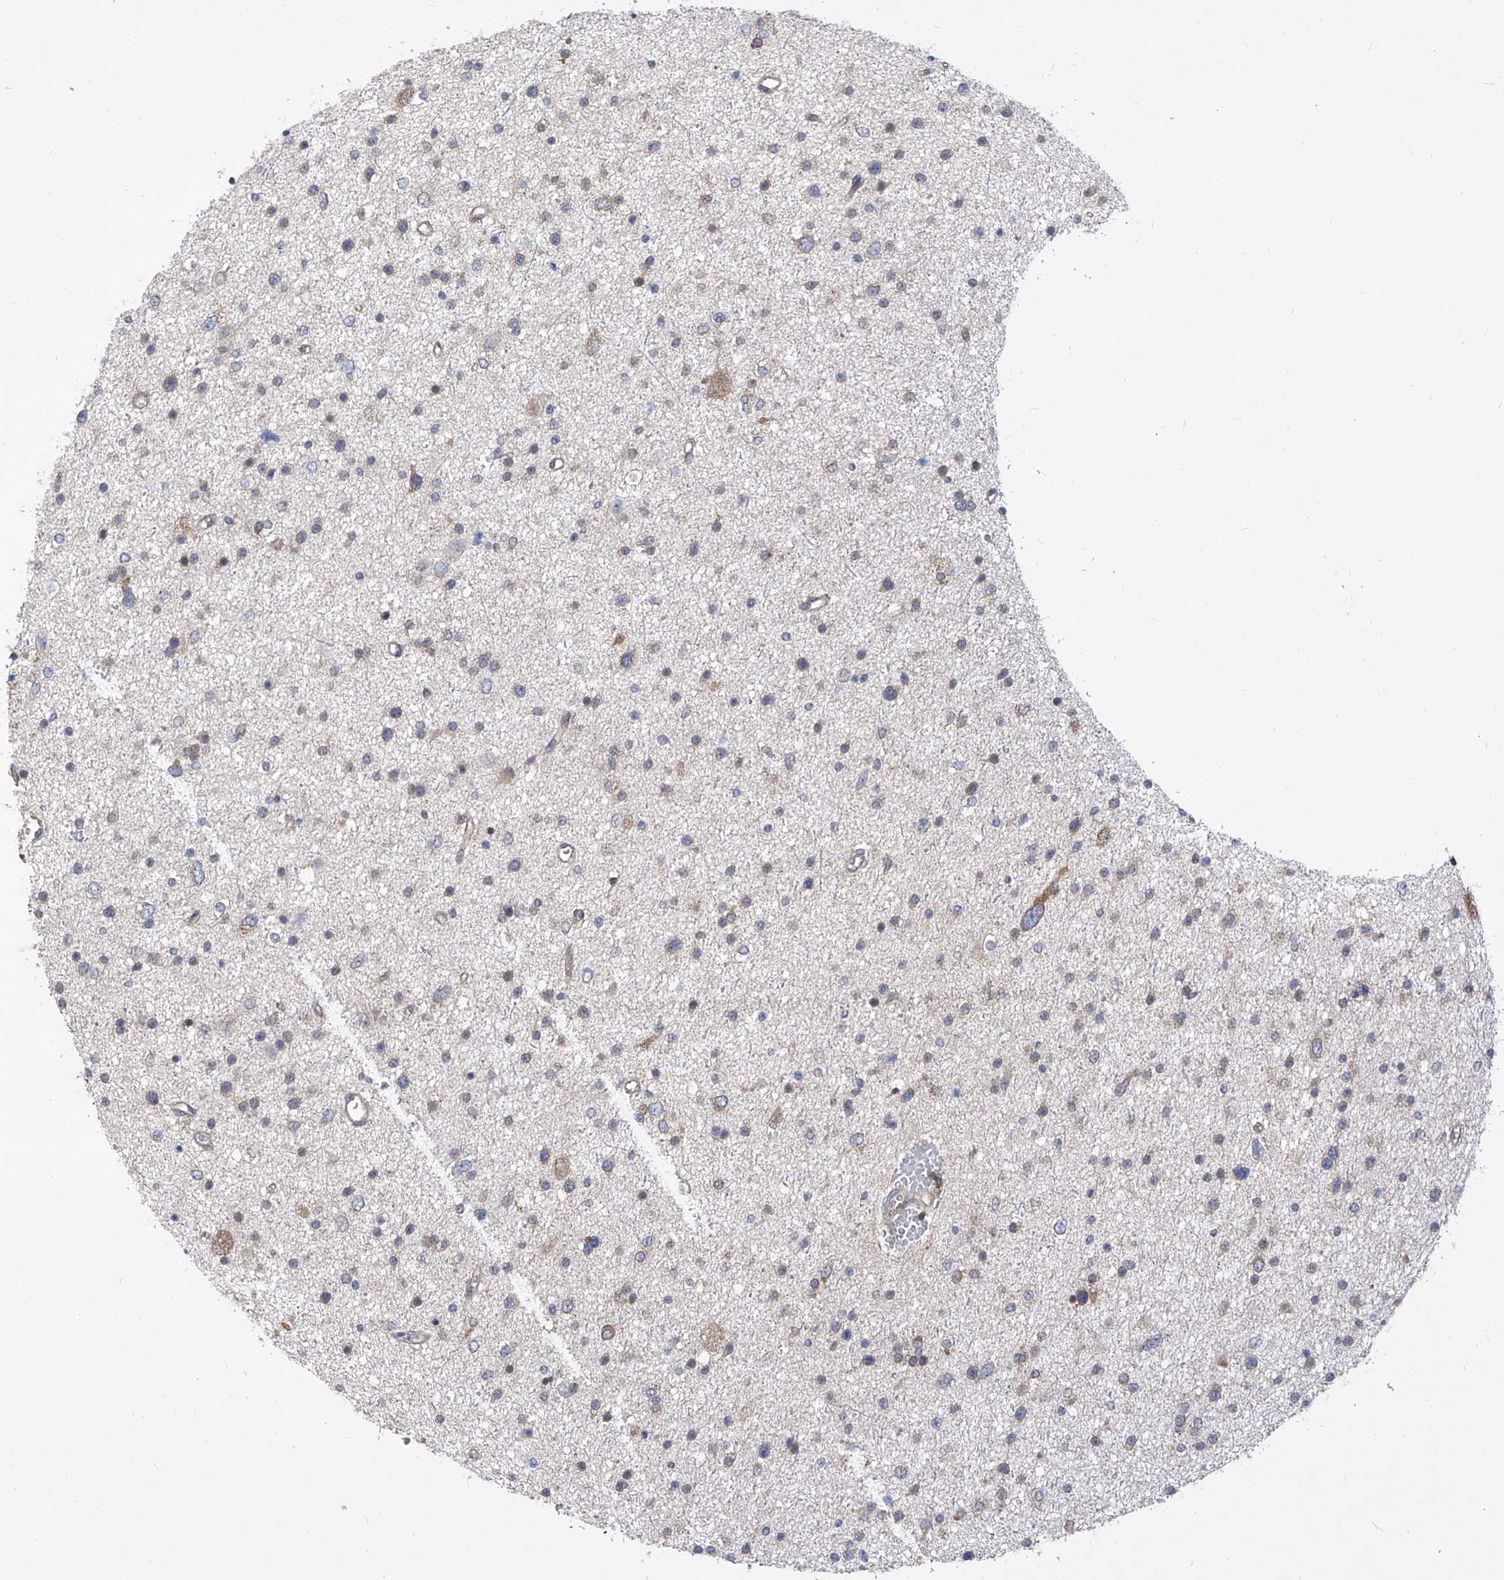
{"staining": {"intensity": "weak", "quantity": "<25%", "location": "cytoplasmic/membranous"}, "tissue": "glioma", "cell_type": "Tumor cells", "image_type": "cancer", "snomed": [{"axis": "morphology", "description": "Glioma, malignant, Low grade"}, {"axis": "topography", "description": "Brain"}], "caption": "Immunohistochemistry of human malignant glioma (low-grade) demonstrates no expression in tumor cells.", "gene": "EIF3M", "patient": {"sex": "female", "age": 37}}